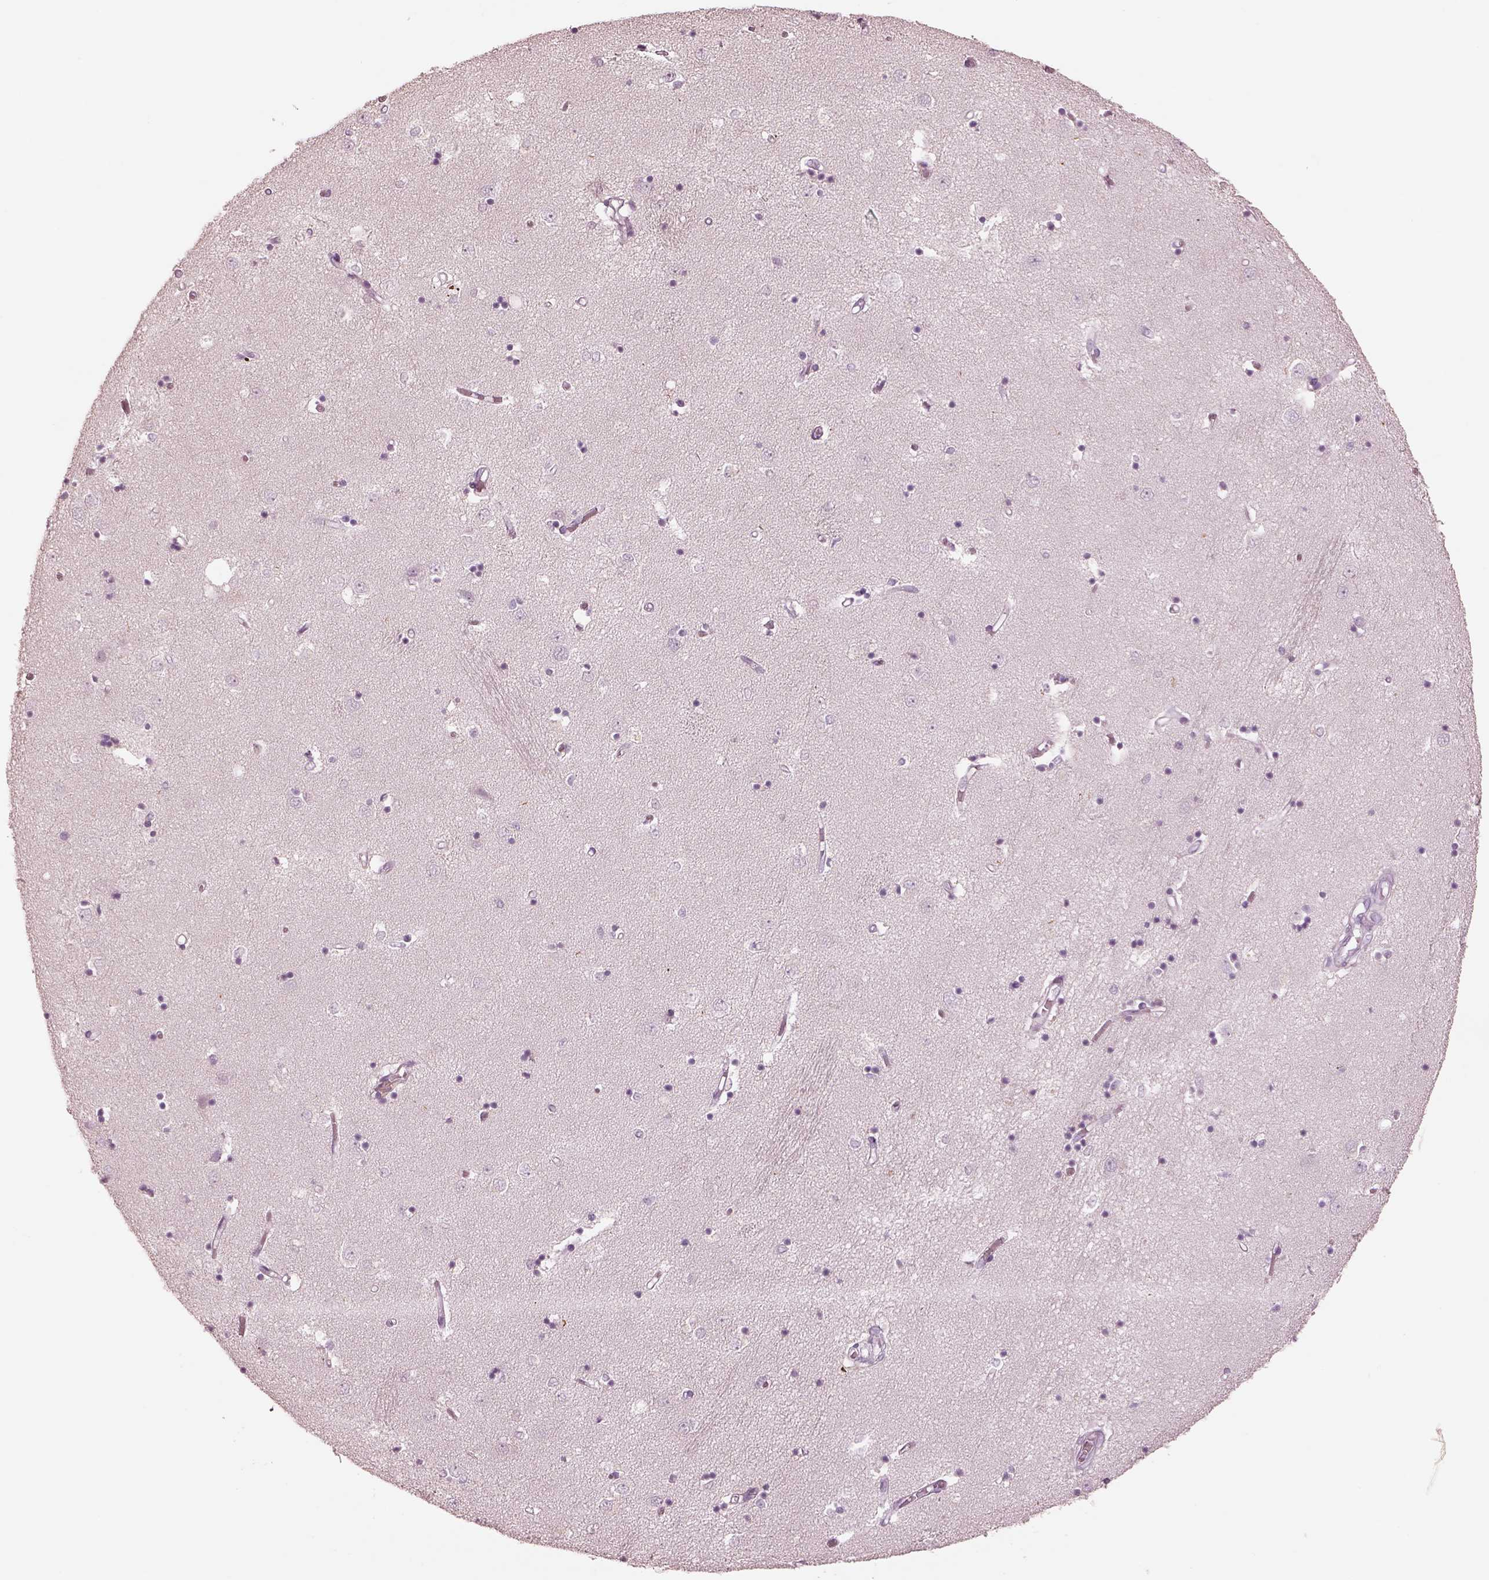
{"staining": {"intensity": "negative", "quantity": "none", "location": "none"}, "tissue": "caudate", "cell_type": "Glial cells", "image_type": "normal", "snomed": [{"axis": "morphology", "description": "Normal tissue, NOS"}, {"axis": "topography", "description": "Lateral ventricle wall"}], "caption": "Immunohistochemistry of unremarkable human caudate demonstrates no positivity in glial cells.", "gene": "RSPH9", "patient": {"sex": "male", "age": 54}}